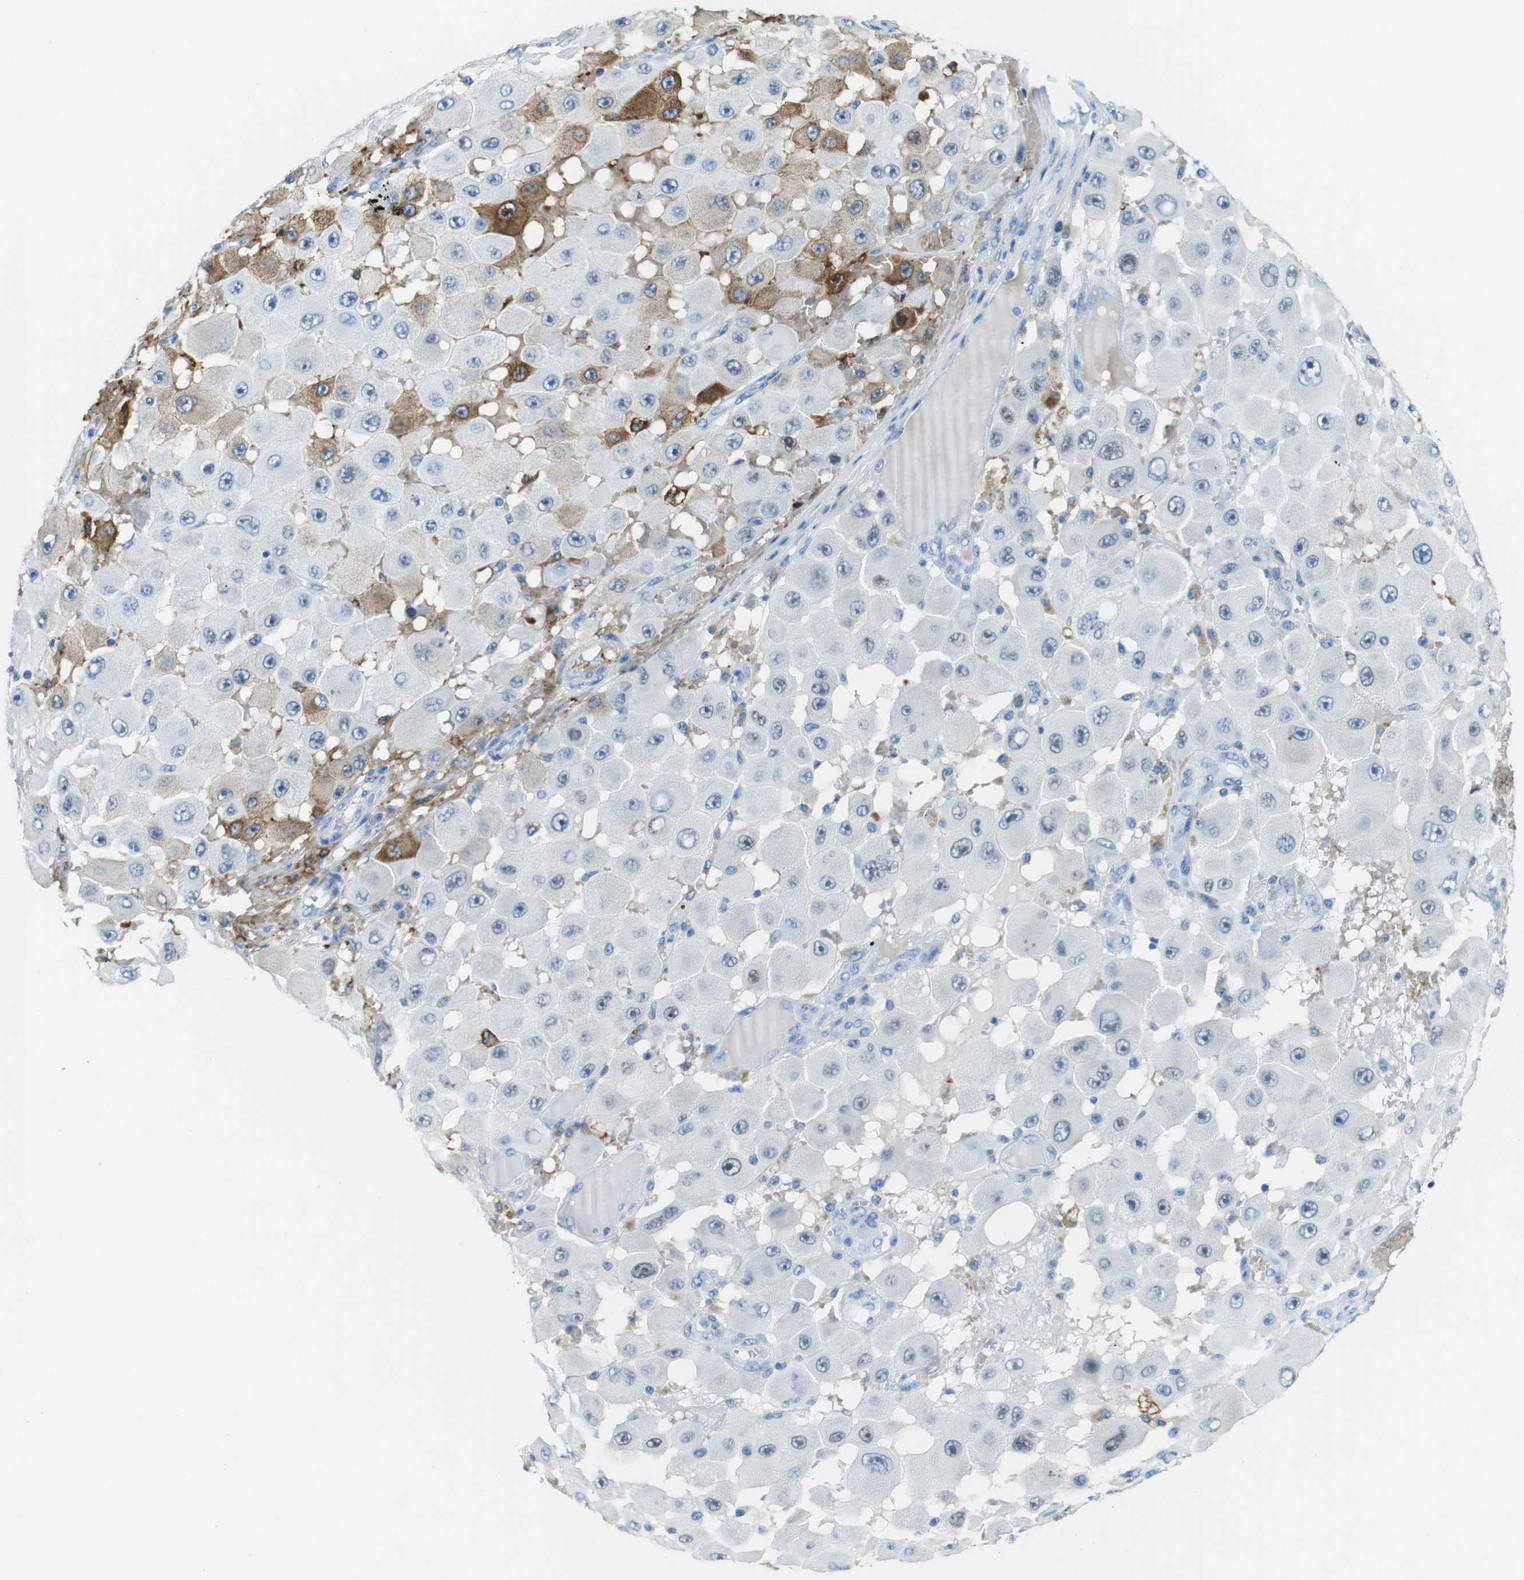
{"staining": {"intensity": "weak", "quantity": "<25%", "location": "nuclear"}, "tissue": "melanoma", "cell_type": "Tumor cells", "image_type": "cancer", "snomed": [{"axis": "morphology", "description": "Malignant melanoma, NOS"}, {"axis": "topography", "description": "Skin"}], "caption": "The micrograph reveals no staining of tumor cells in malignant melanoma.", "gene": "TFAP2C", "patient": {"sex": "female", "age": 81}}